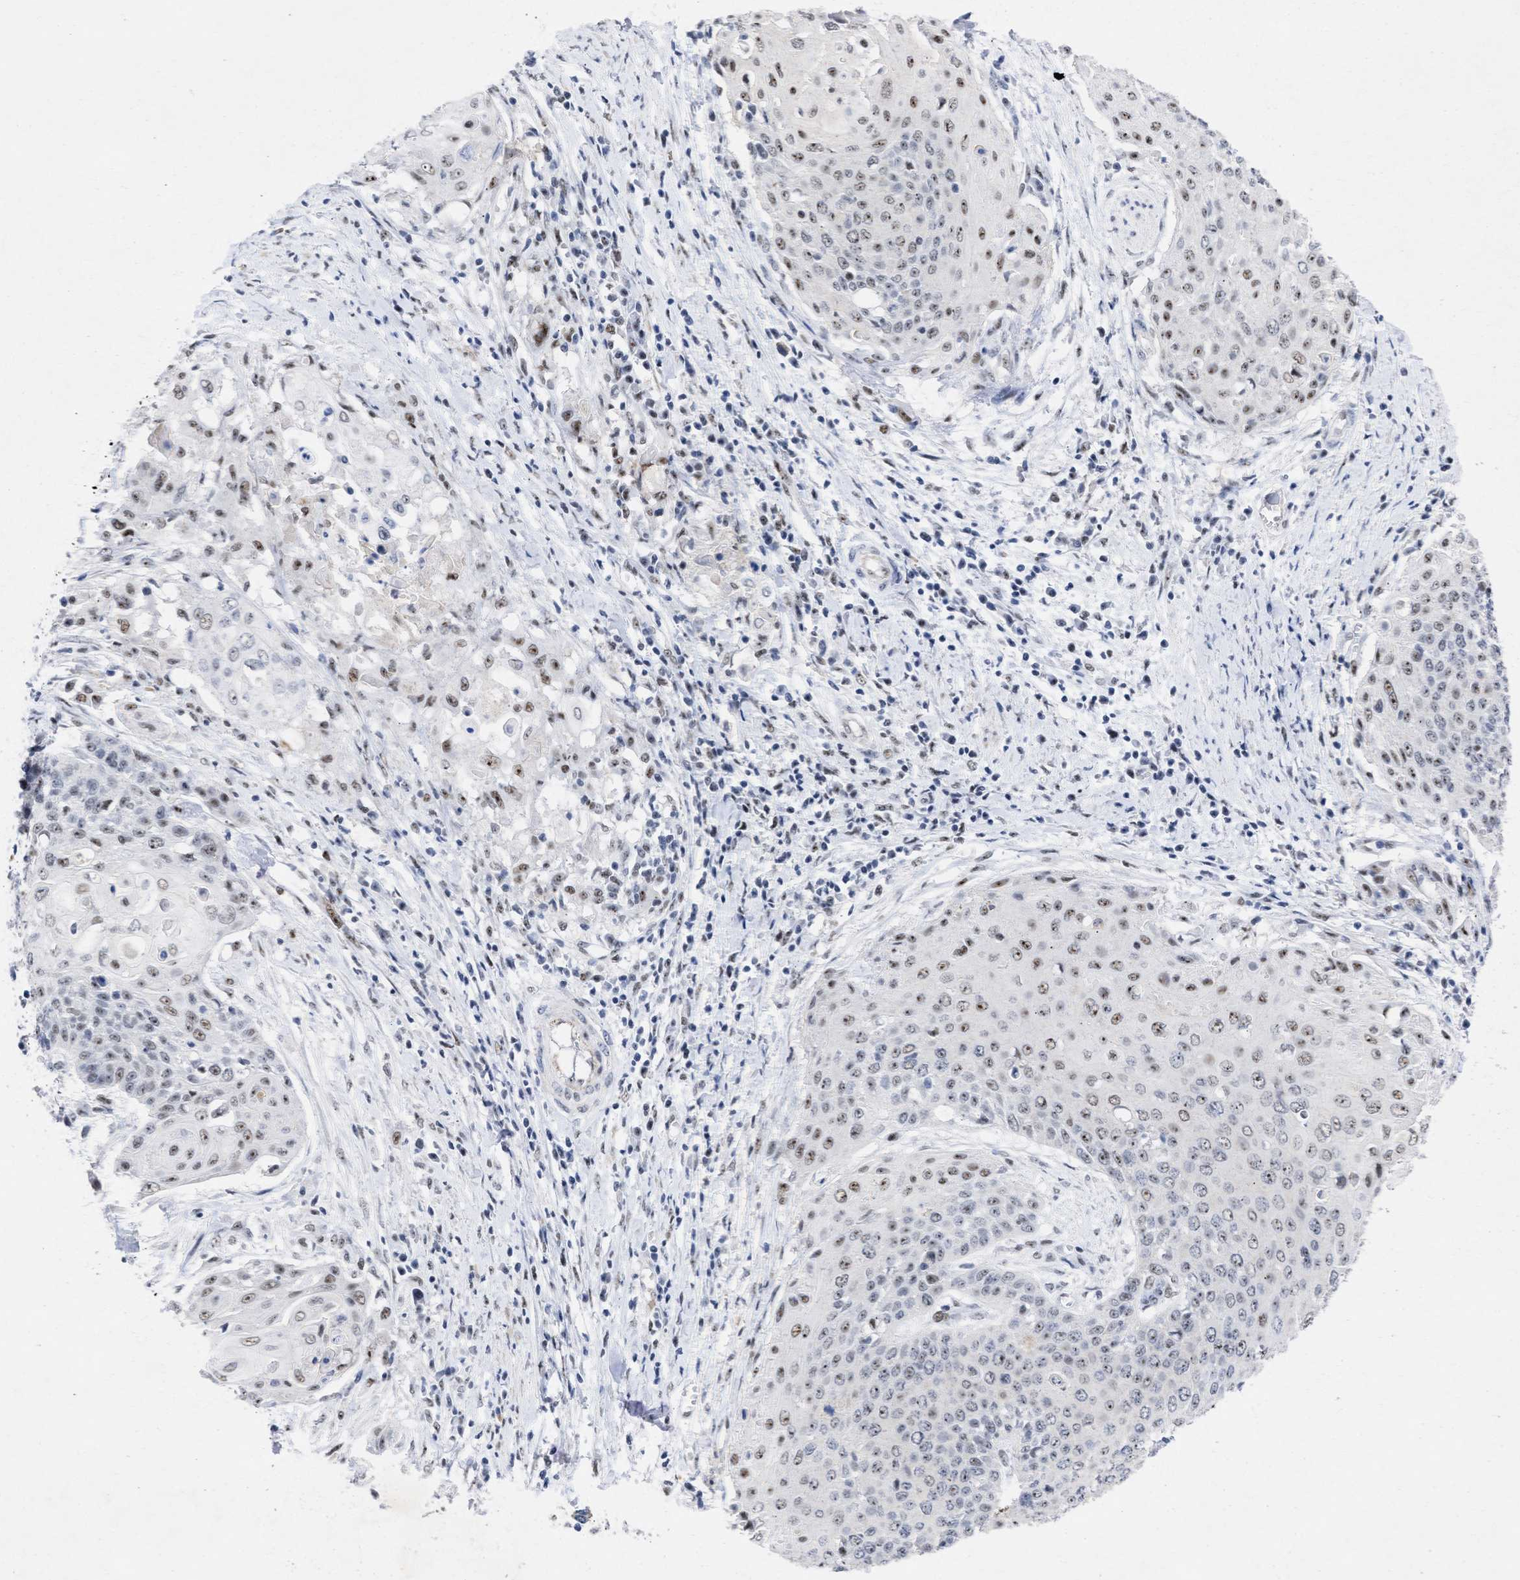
{"staining": {"intensity": "moderate", "quantity": ">75%", "location": "nuclear"}, "tissue": "cervical cancer", "cell_type": "Tumor cells", "image_type": "cancer", "snomed": [{"axis": "morphology", "description": "Squamous cell carcinoma, NOS"}, {"axis": "topography", "description": "Cervix"}], "caption": "Protein staining exhibits moderate nuclear expression in about >75% of tumor cells in cervical cancer.", "gene": "DDX41", "patient": {"sex": "female", "age": 39}}